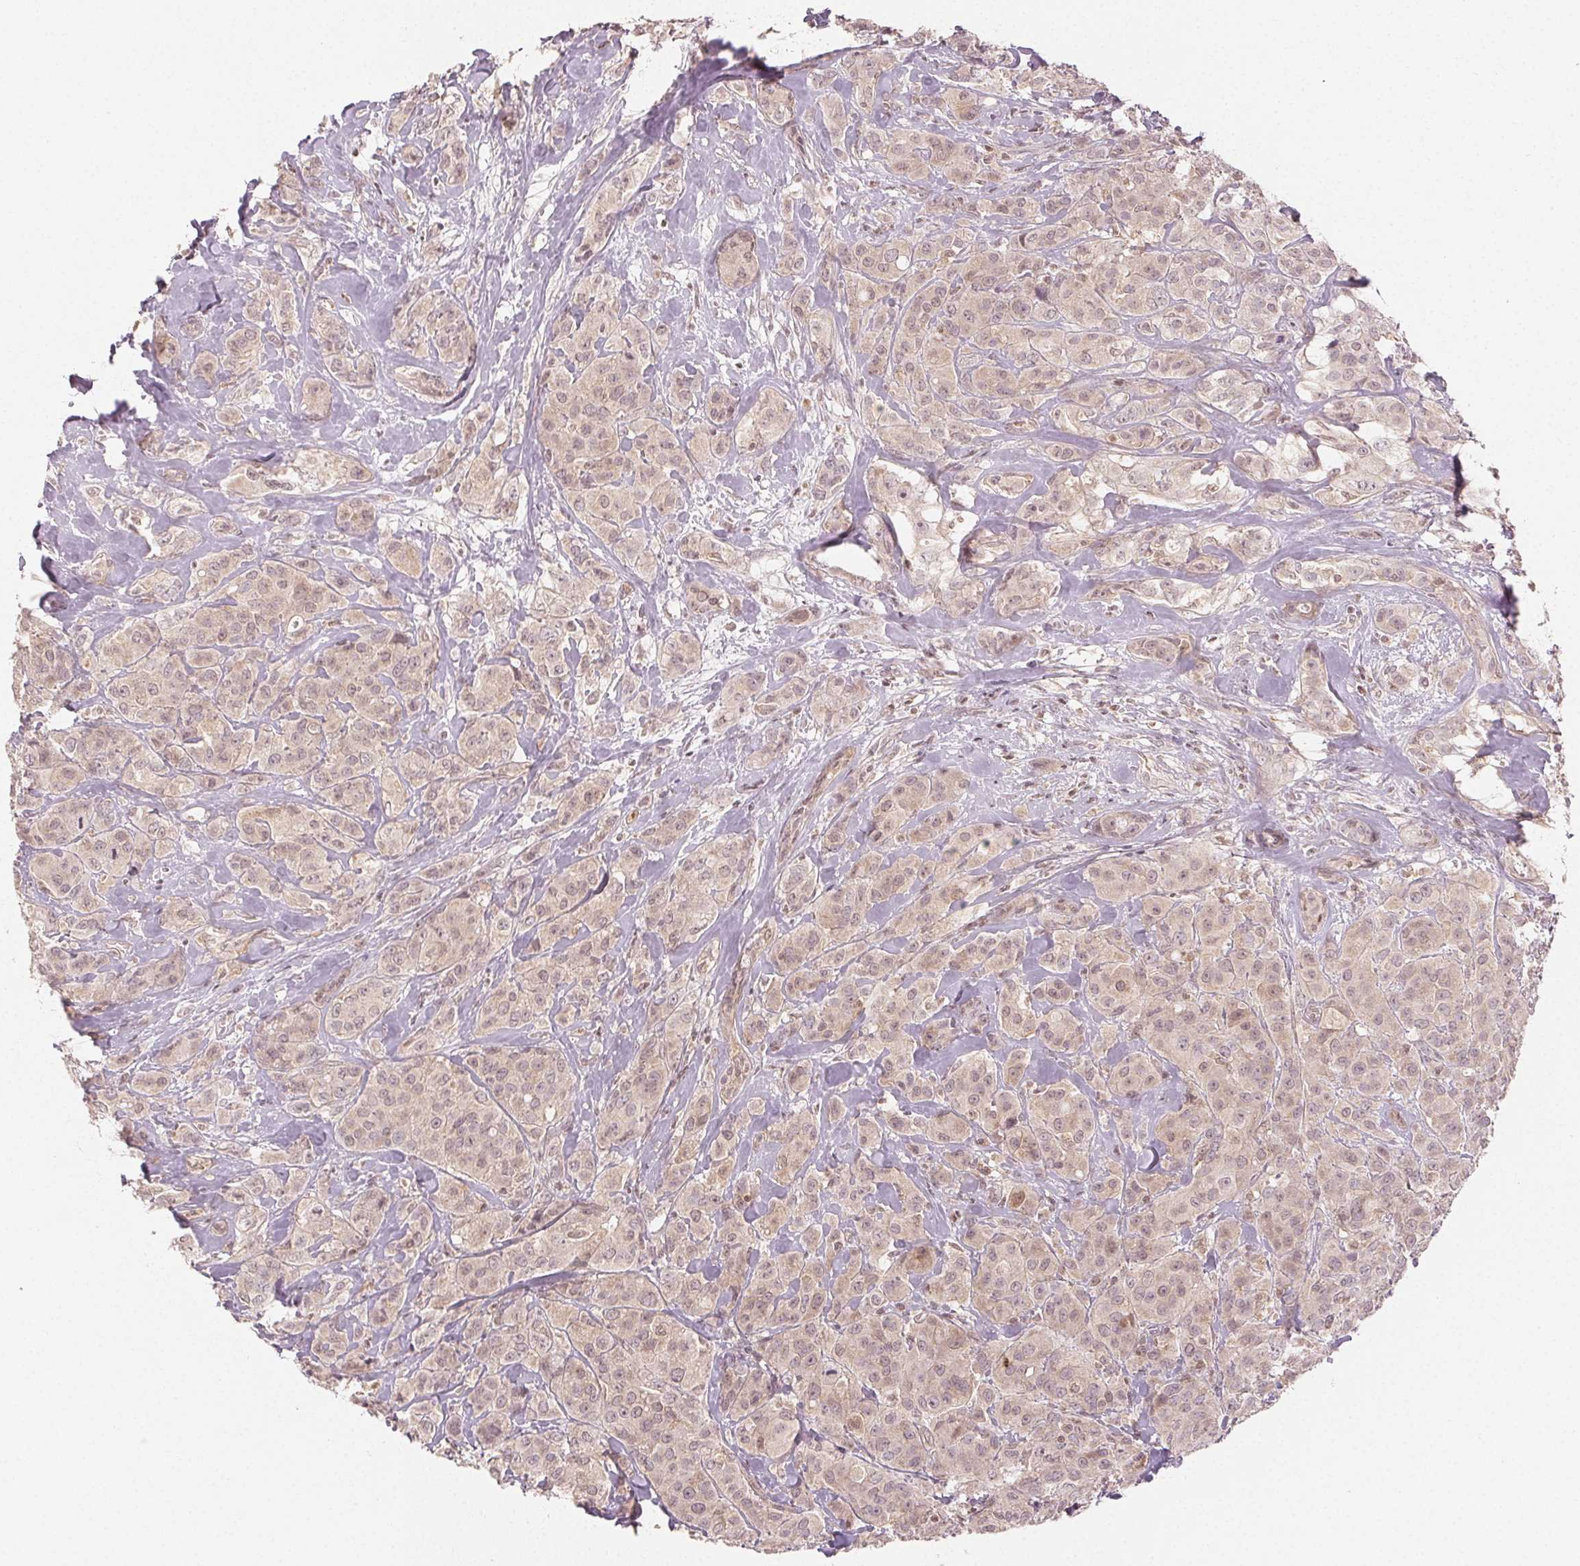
{"staining": {"intensity": "weak", "quantity": ">75%", "location": "nuclear"}, "tissue": "breast cancer", "cell_type": "Tumor cells", "image_type": "cancer", "snomed": [{"axis": "morphology", "description": "Normal tissue, NOS"}, {"axis": "morphology", "description": "Duct carcinoma"}, {"axis": "topography", "description": "Breast"}], "caption": "The immunohistochemical stain shows weak nuclear expression in tumor cells of breast cancer tissue.", "gene": "MAPK14", "patient": {"sex": "female", "age": 43}}